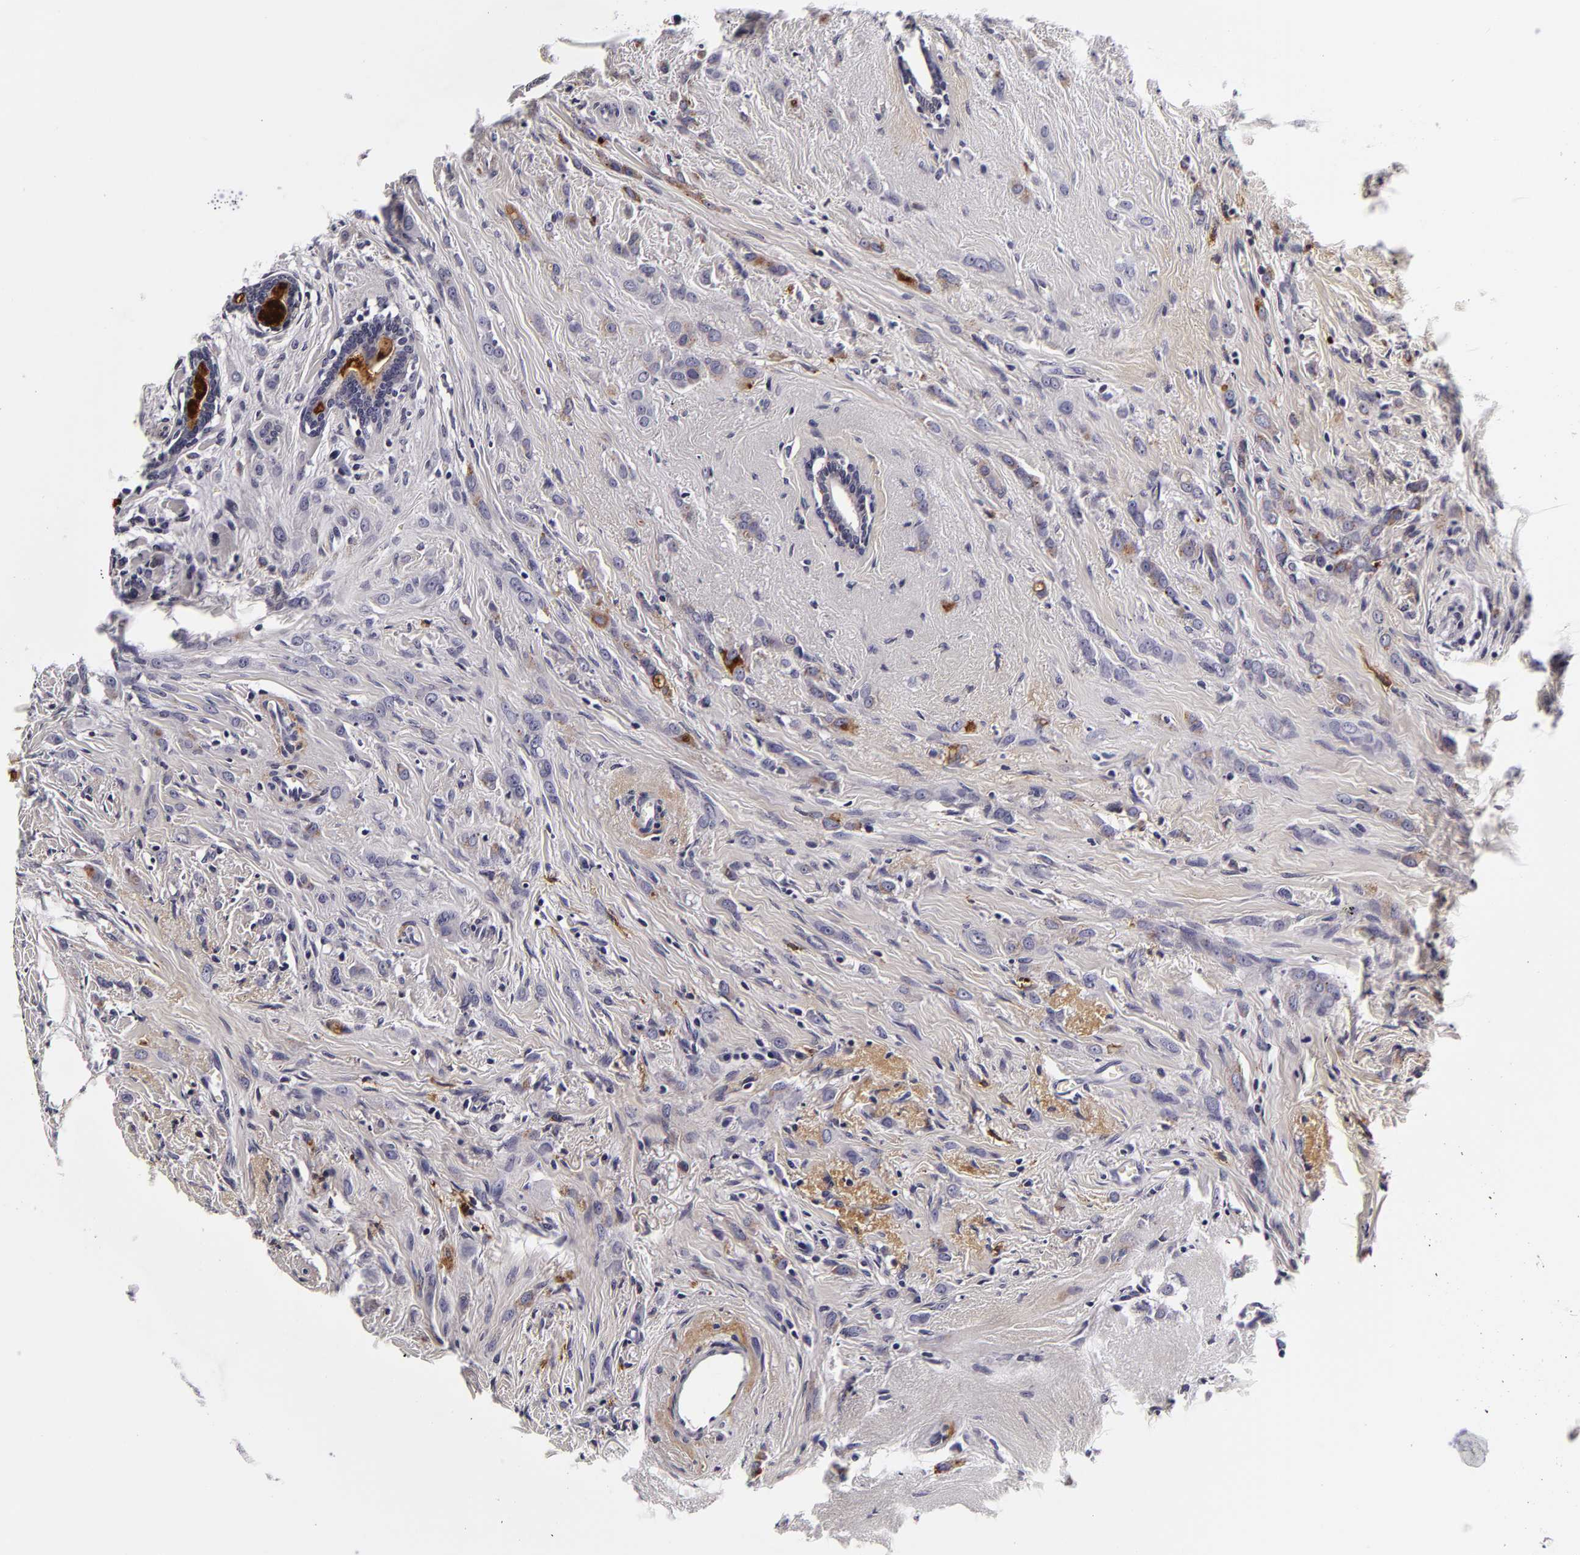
{"staining": {"intensity": "negative", "quantity": "none", "location": "none"}, "tissue": "breast cancer", "cell_type": "Tumor cells", "image_type": "cancer", "snomed": [{"axis": "morphology", "description": "Lobular carcinoma"}, {"axis": "topography", "description": "Breast"}], "caption": "Tumor cells are negative for brown protein staining in breast lobular carcinoma.", "gene": "LGALS3BP", "patient": {"sex": "female", "age": 57}}